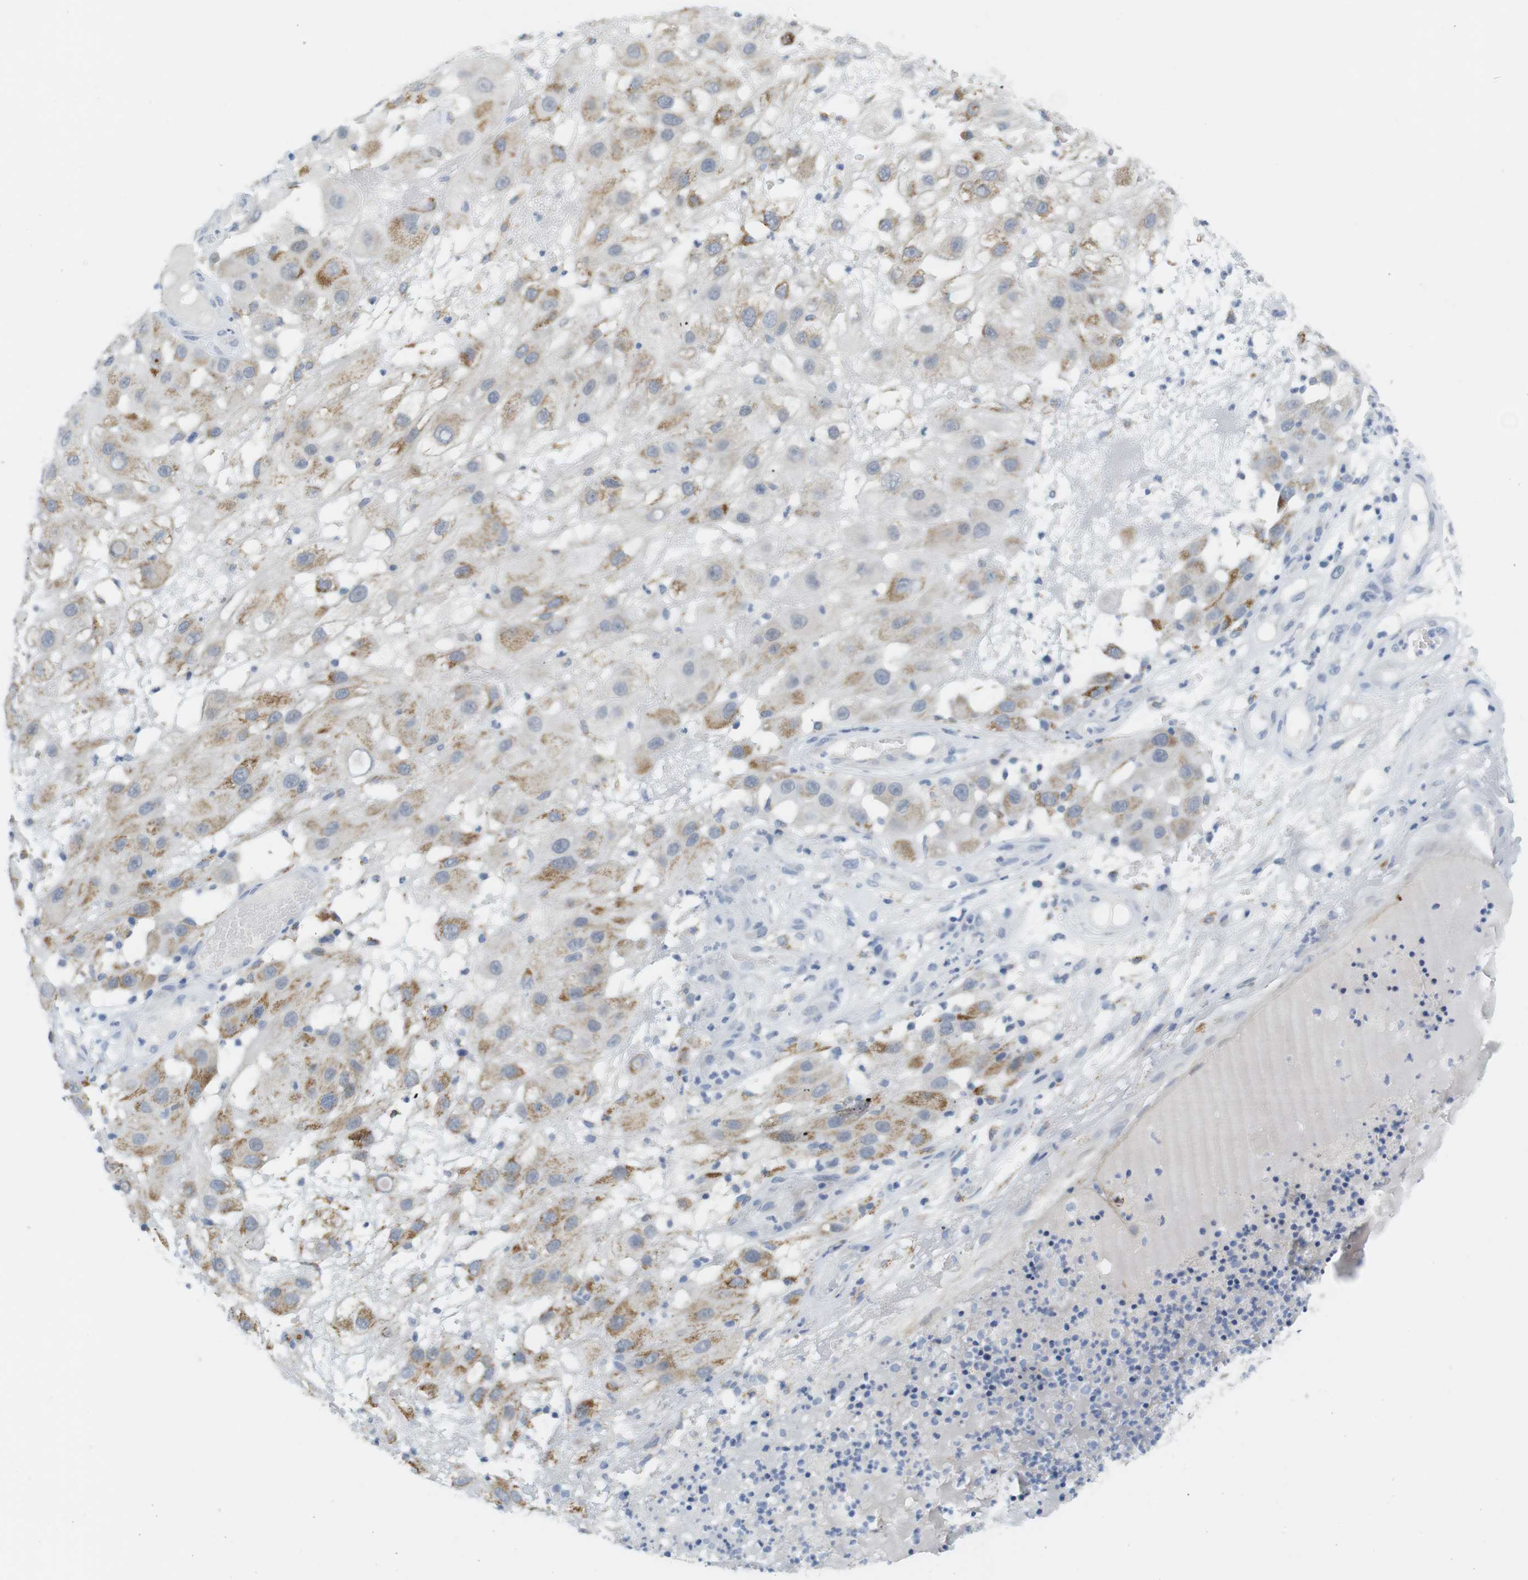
{"staining": {"intensity": "negative", "quantity": "none", "location": "none"}, "tissue": "melanoma", "cell_type": "Tumor cells", "image_type": "cancer", "snomed": [{"axis": "morphology", "description": "Malignant melanoma, NOS"}, {"axis": "topography", "description": "Skin"}], "caption": "Photomicrograph shows no protein positivity in tumor cells of malignant melanoma tissue. The staining is performed using DAB brown chromogen with nuclei counter-stained in using hematoxylin.", "gene": "YIPF1", "patient": {"sex": "female", "age": 81}}